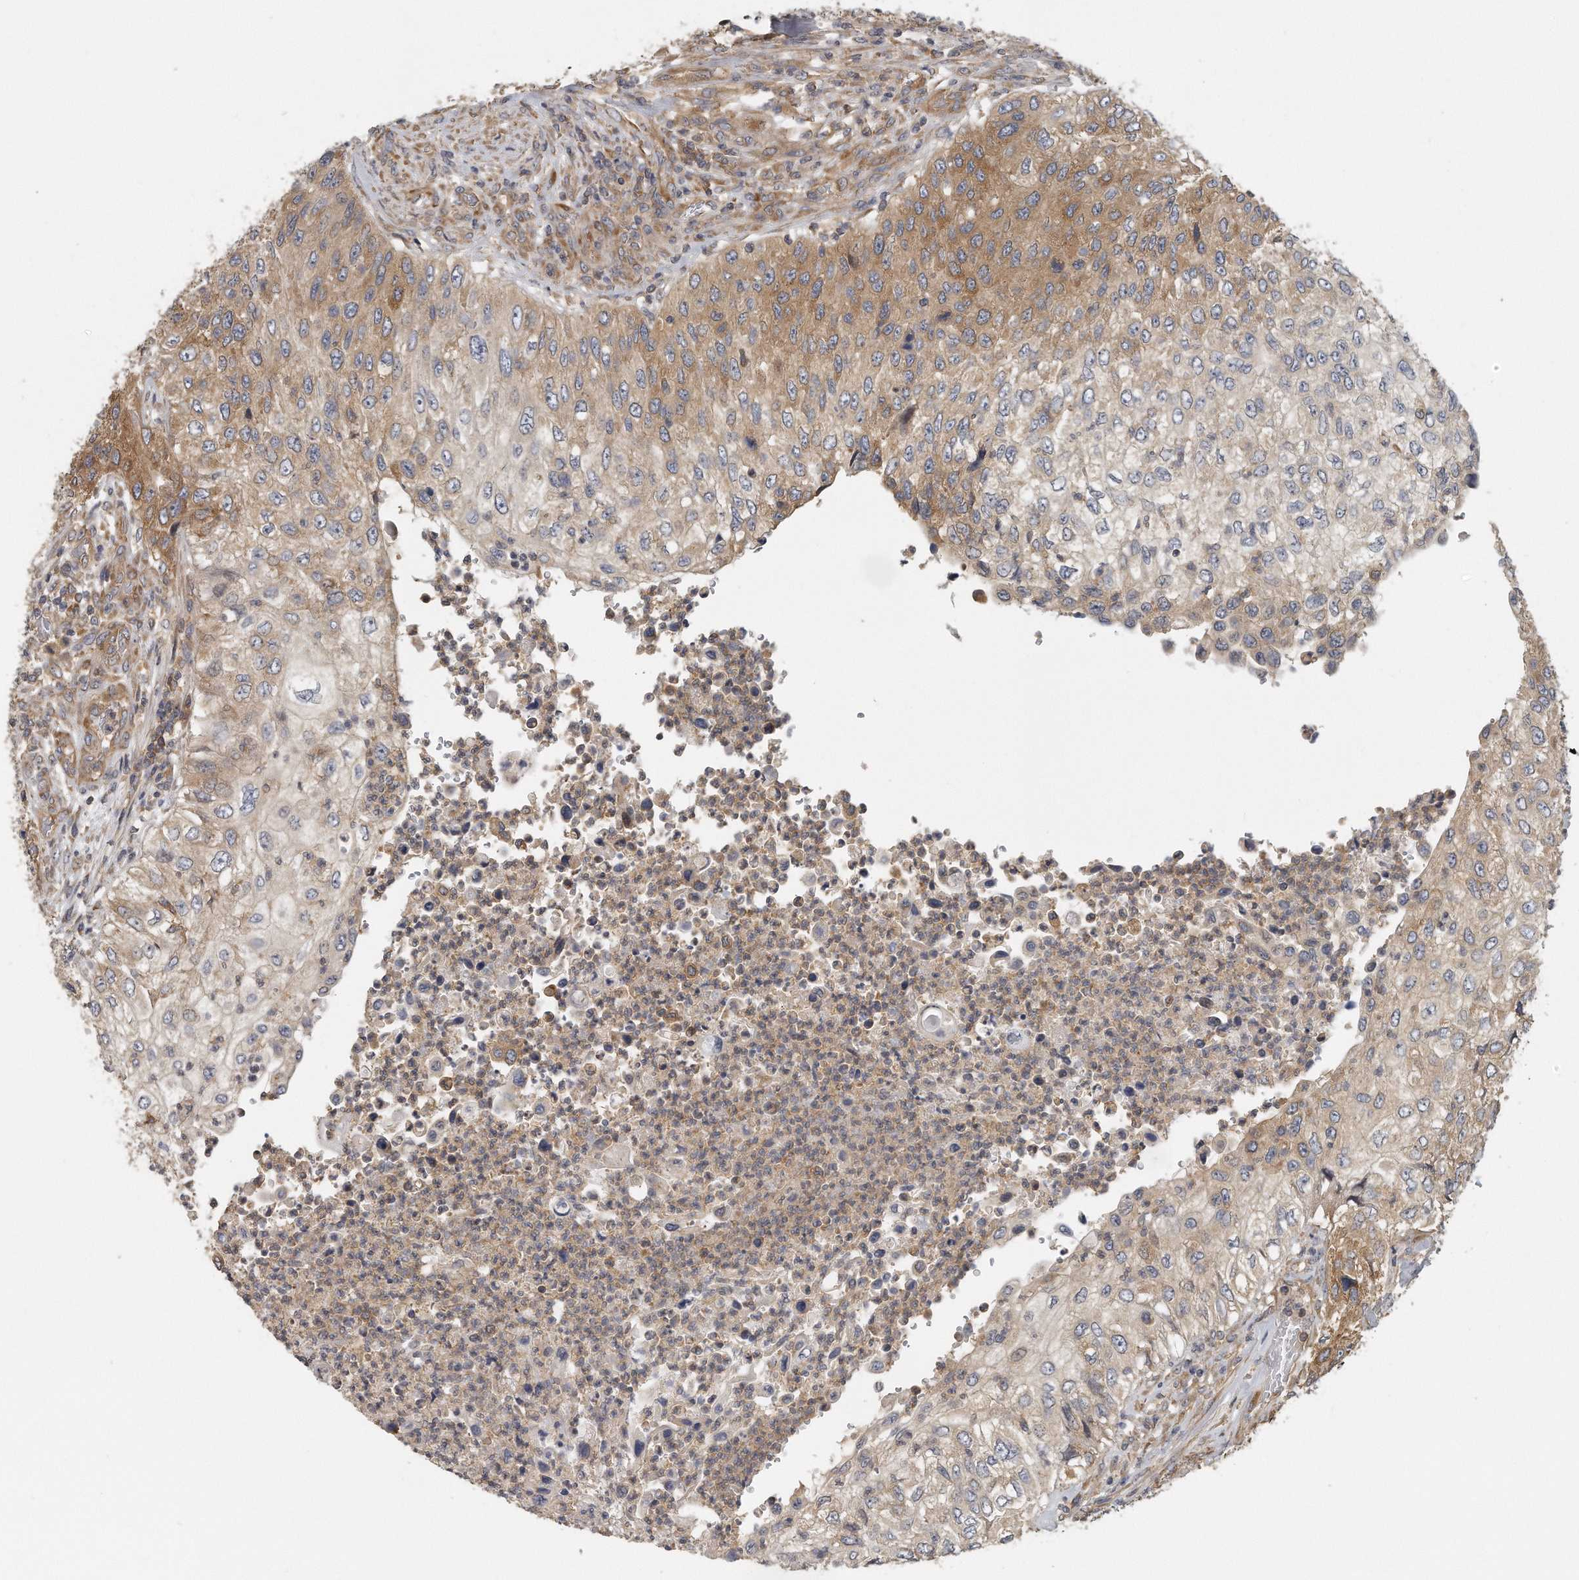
{"staining": {"intensity": "moderate", "quantity": "25%-75%", "location": "cytoplasmic/membranous"}, "tissue": "urothelial cancer", "cell_type": "Tumor cells", "image_type": "cancer", "snomed": [{"axis": "morphology", "description": "Urothelial carcinoma, High grade"}, {"axis": "topography", "description": "Urinary bladder"}], "caption": "Tumor cells demonstrate medium levels of moderate cytoplasmic/membranous expression in about 25%-75% of cells in urothelial carcinoma (high-grade).", "gene": "EIF3I", "patient": {"sex": "female", "age": 60}}